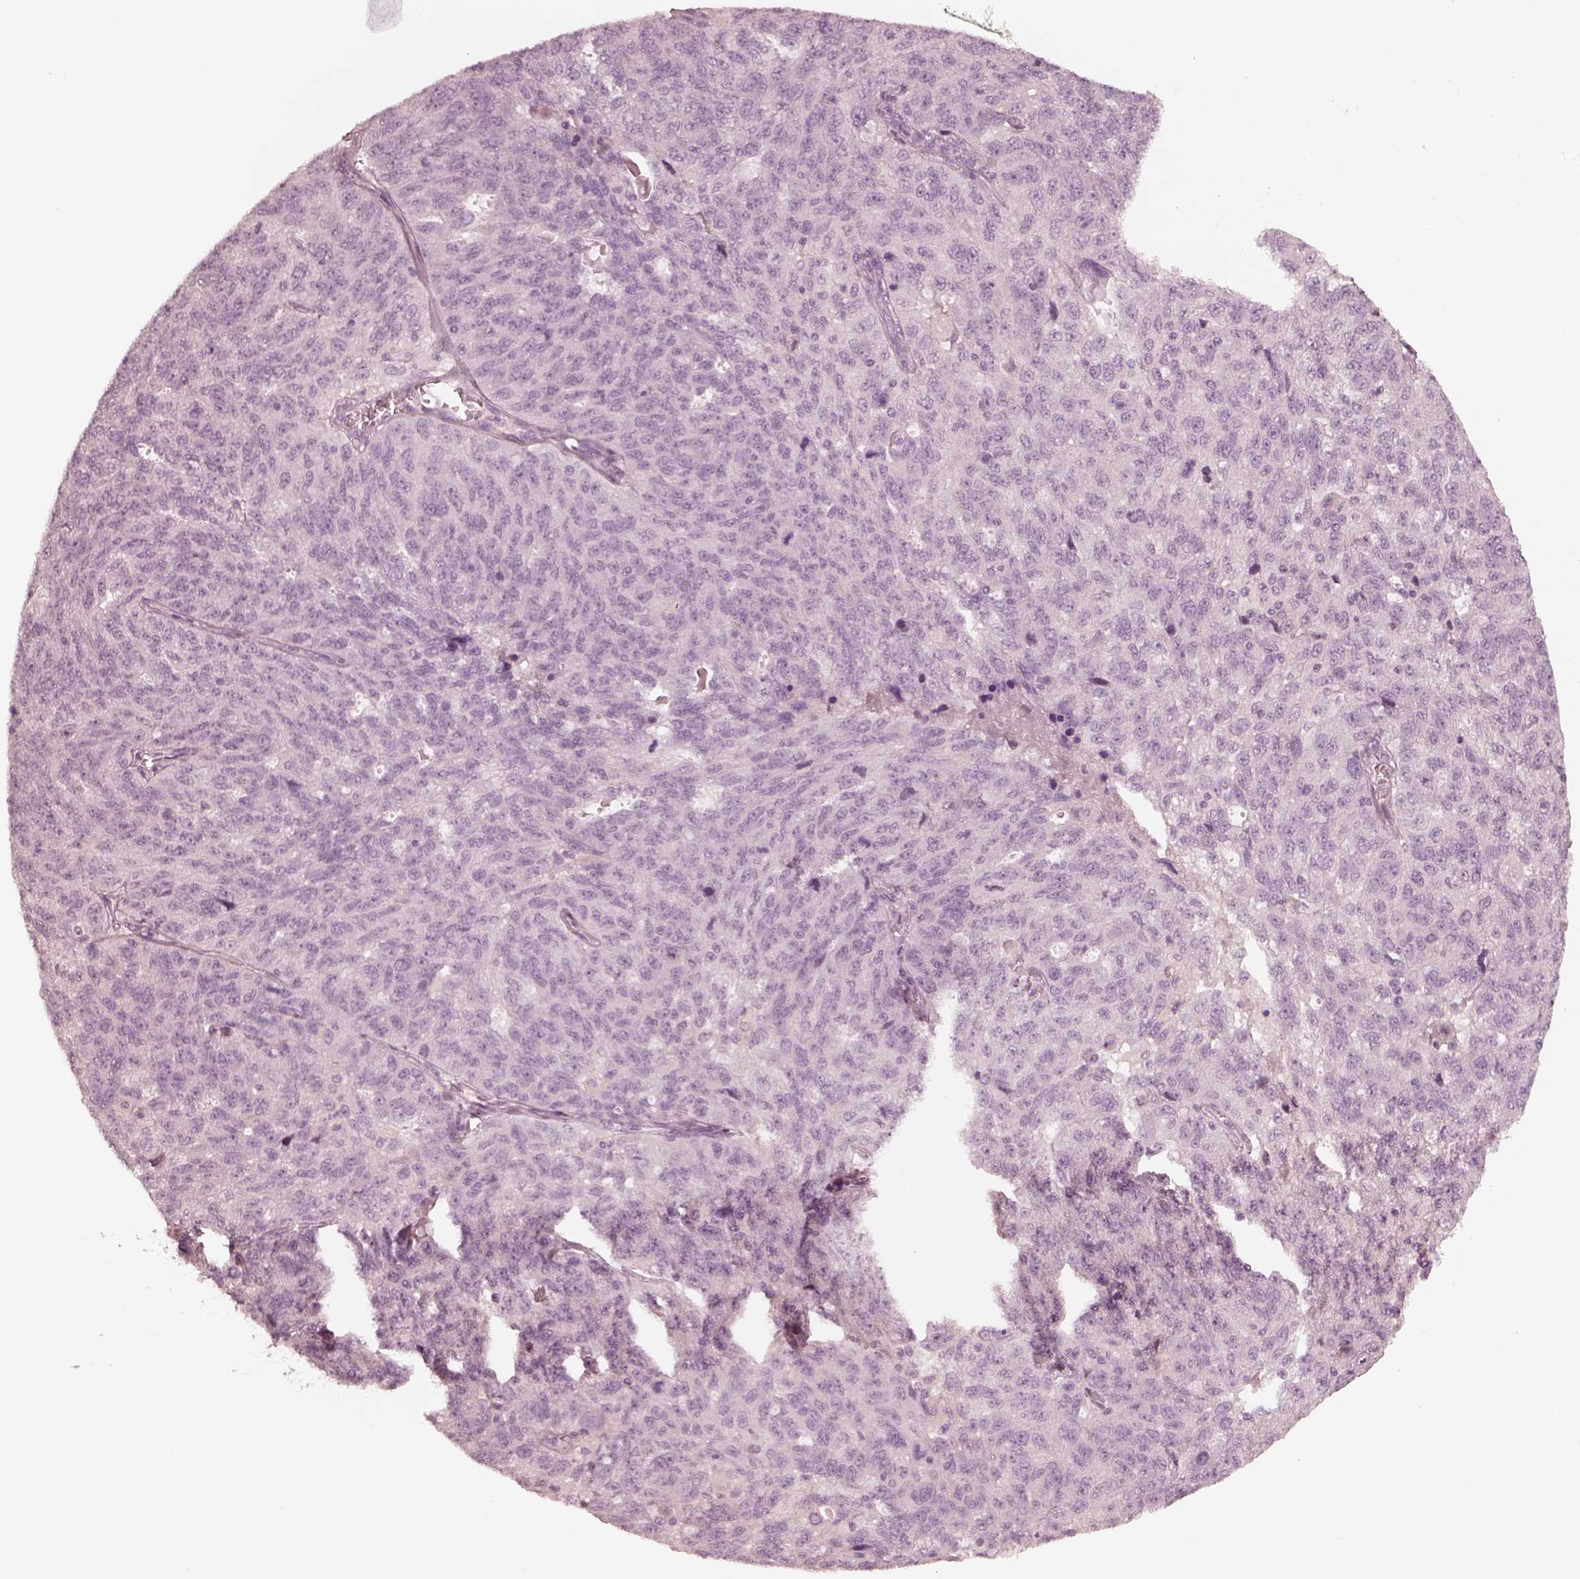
{"staining": {"intensity": "negative", "quantity": "none", "location": "none"}, "tissue": "ovarian cancer", "cell_type": "Tumor cells", "image_type": "cancer", "snomed": [{"axis": "morphology", "description": "Cystadenocarcinoma, serous, NOS"}, {"axis": "topography", "description": "Ovary"}], "caption": "IHC of ovarian cancer displays no expression in tumor cells.", "gene": "DNAAF9", "patient": {"sex": "female", "age": 71}}